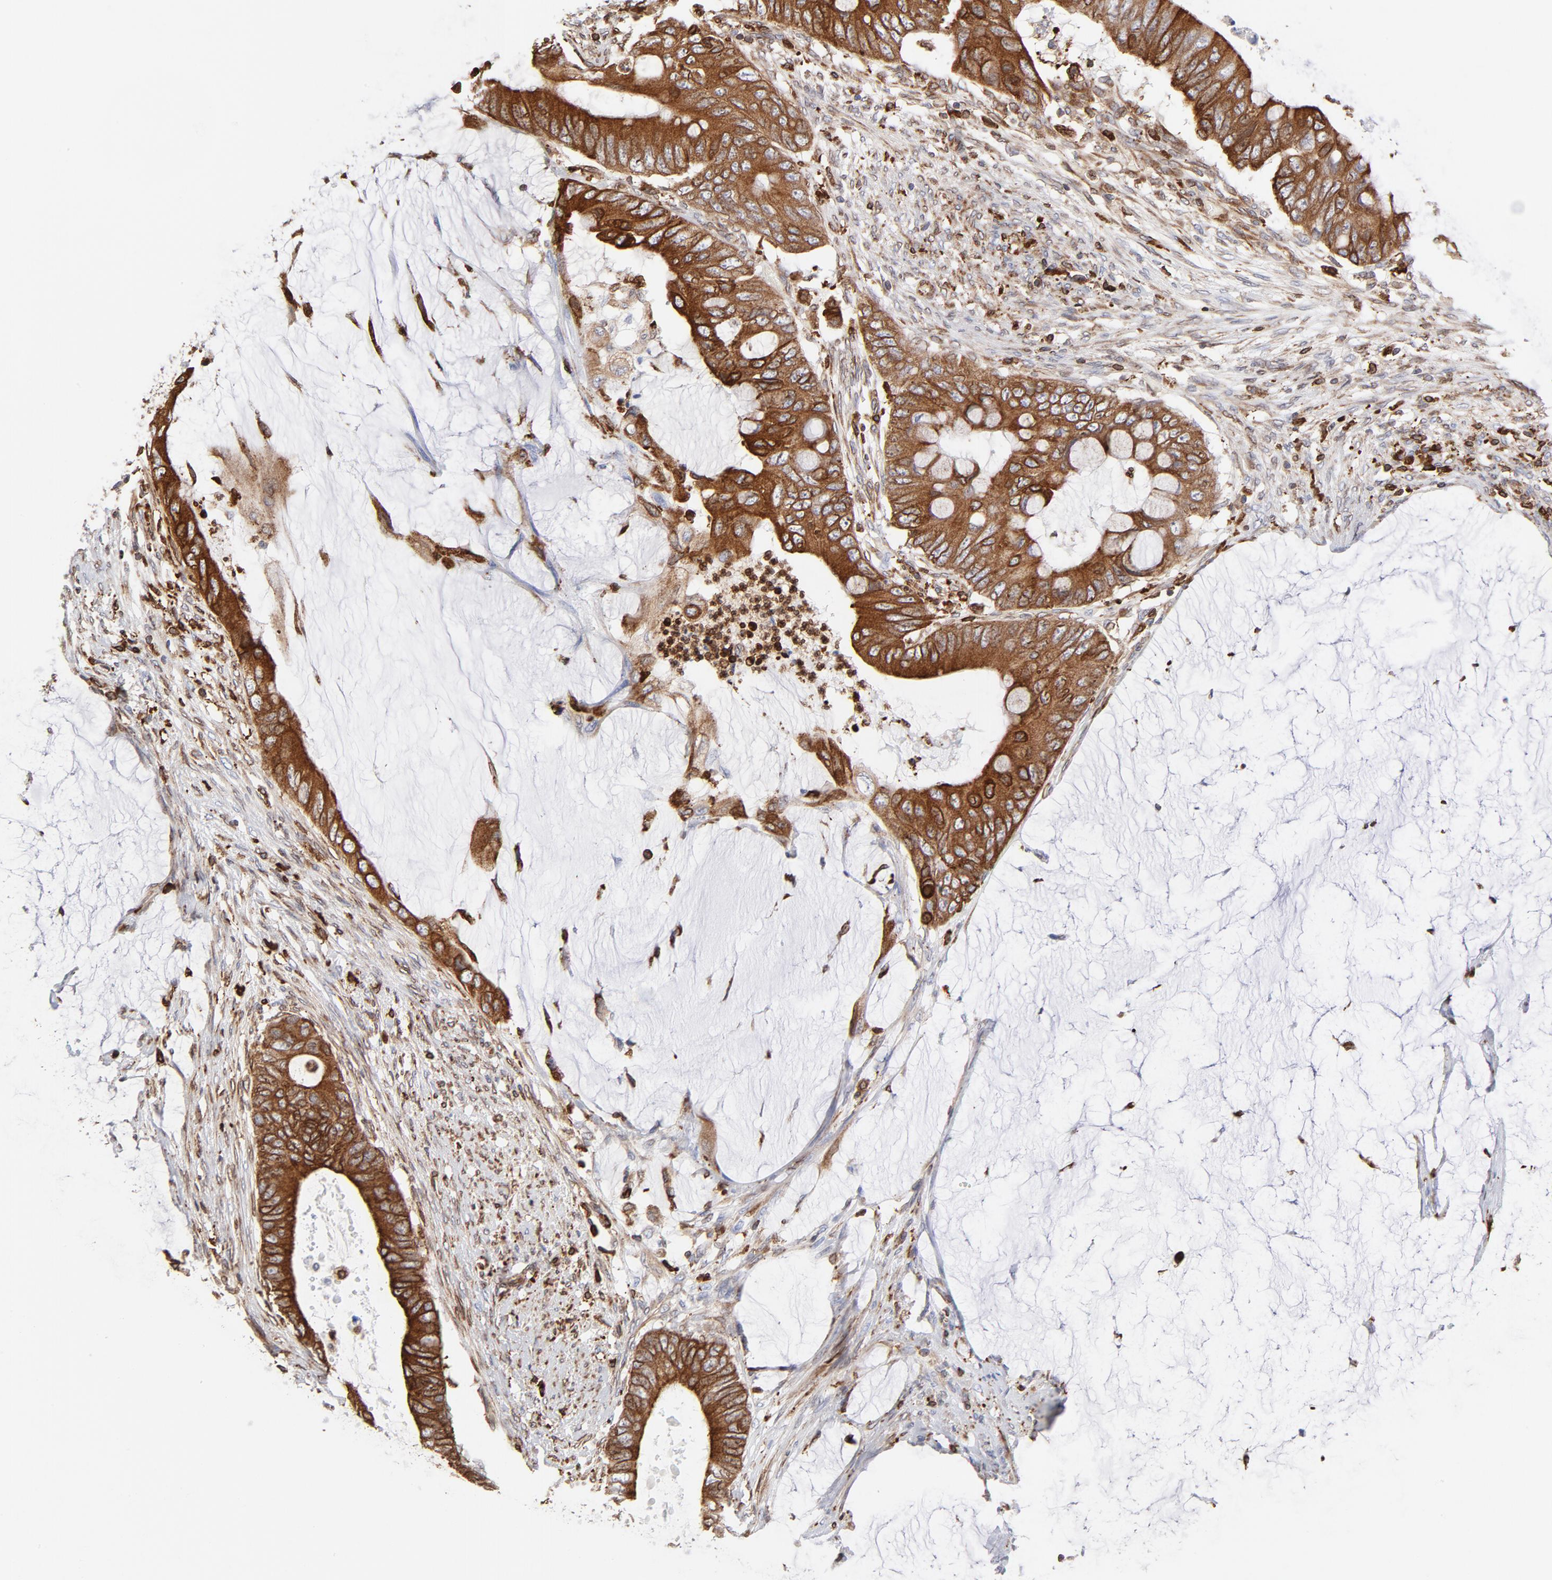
{"staining": {"intensity": "strong", "quantity": ">75%", "location": "cytoplasmic/membranous"}, "tissue": "colorectal cancer", "cell_type": "Tumor cells", "image_type": "cancer", "snomed": [{"axis": "morphology", "description": "Normal tissue, NOS"}, {"axis": "morphology", "description": "Adenocarcinoma, NOS"}, {"axis": "topography", "description": "Rectum"}, {"axis": "topography", "description": "Peripheral nerve tissue"}], "caption": "Colorectal adenocarcinoma was stained to show a protein in brown. There is high levels of strong cytoplasmic/membranous positivity in approximately >75% of tumor cells.", "gene": "CANX", "patient": {"sex": "female", "age": 77}}